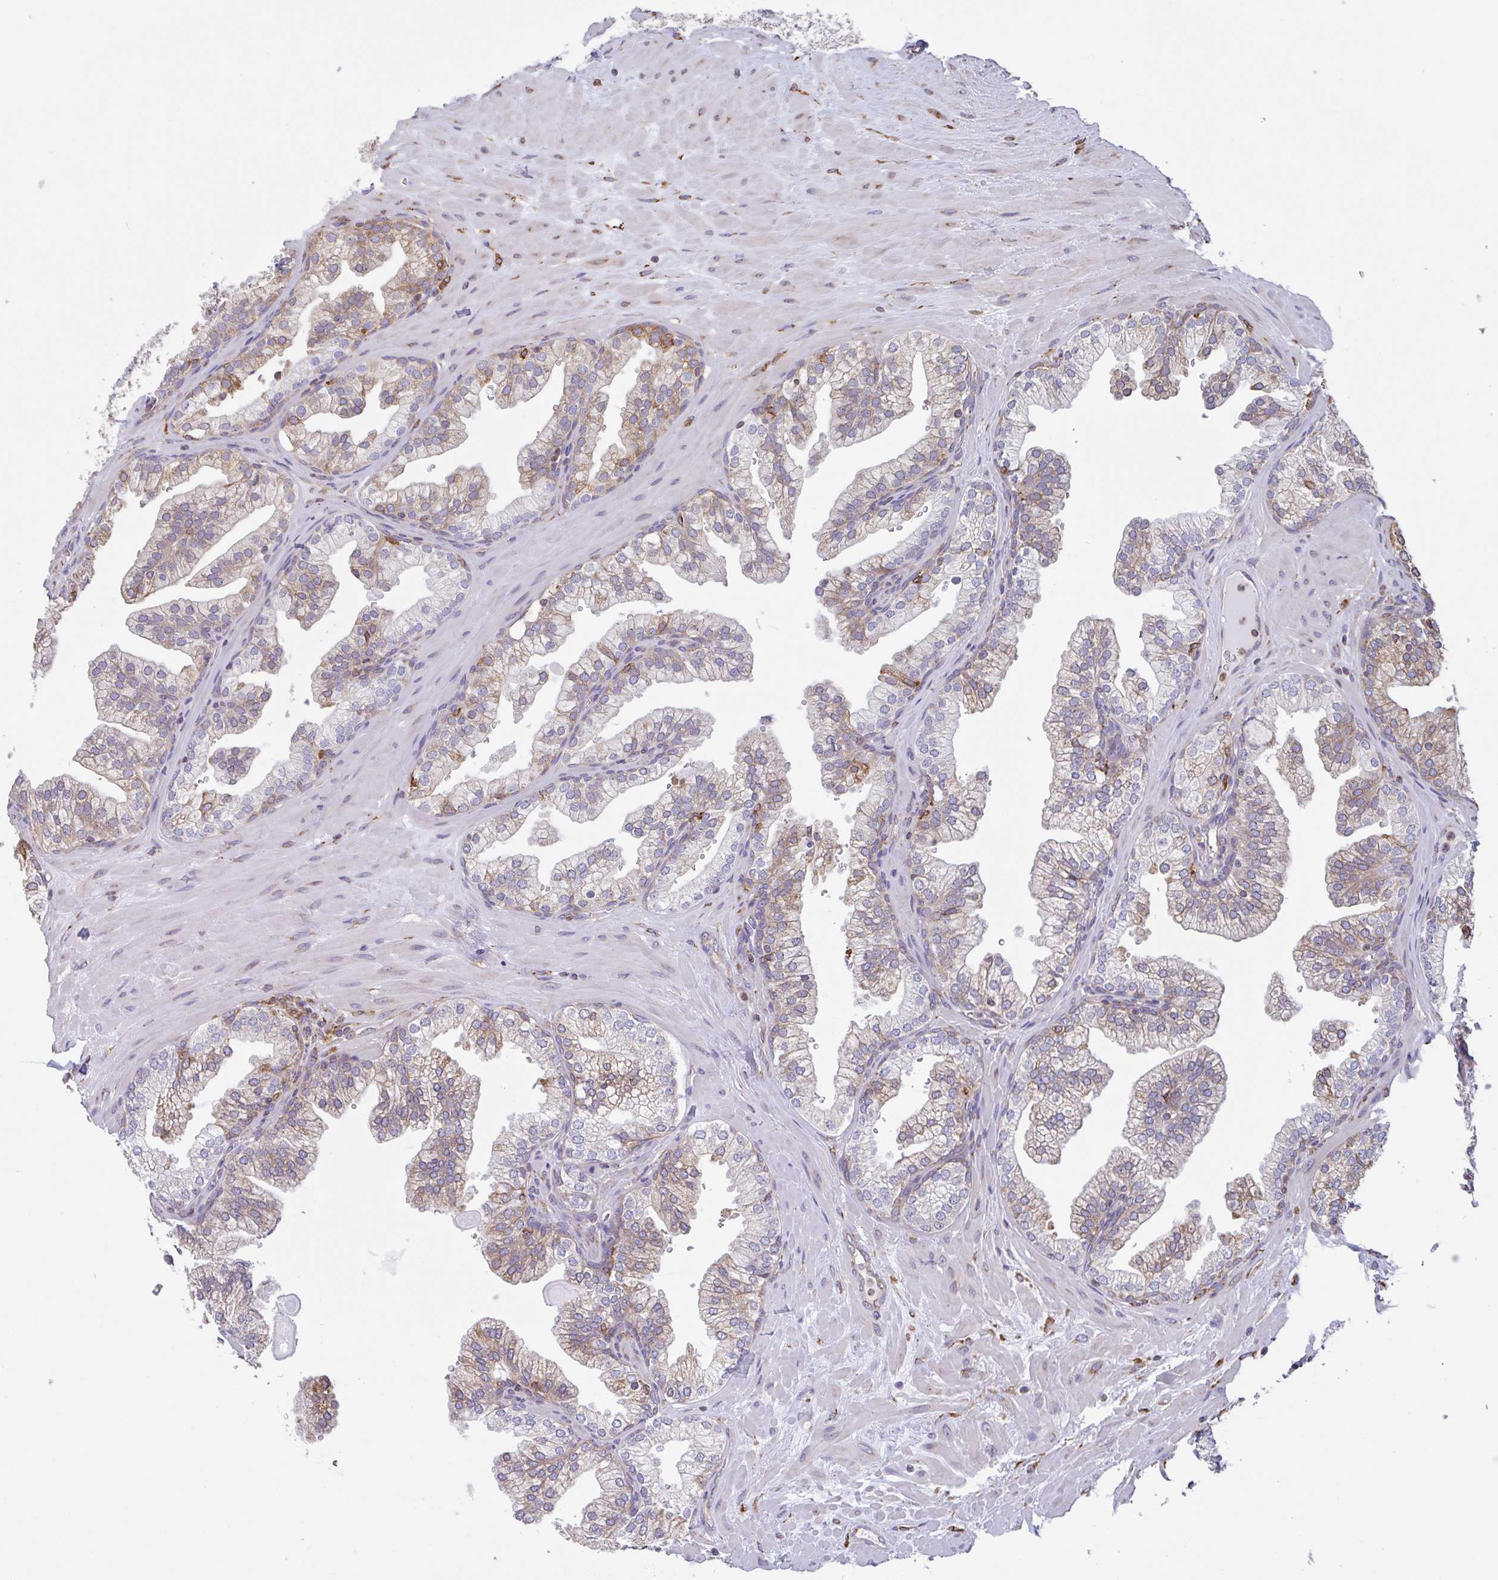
{"staining": {"intensity": "weak", "quantity": "<25%", "location": "cytoplasmic/membranous"}, "tissue": "prostate", "cell_type": "Glandular cells", "image_type": "normal", "snomed": [{"axis": "morphology", "description": "Normal tissue, NOS"}, {"axis": "topography", "description": "Prostate"}, {"axis": "topography", "description": "Peripheral nerve tissue"}], "caption": "There is no significant expression in glandular cells of prostate. The staining was performed using DAB (3,3'-diaminobenzidine) to visualize the protein expression in brown, while the nuclei were stained in blue with hematoxylin (Magnification: 20x).", "gene": "DOK4", "patient": {"sex": "male", "age": 61}}